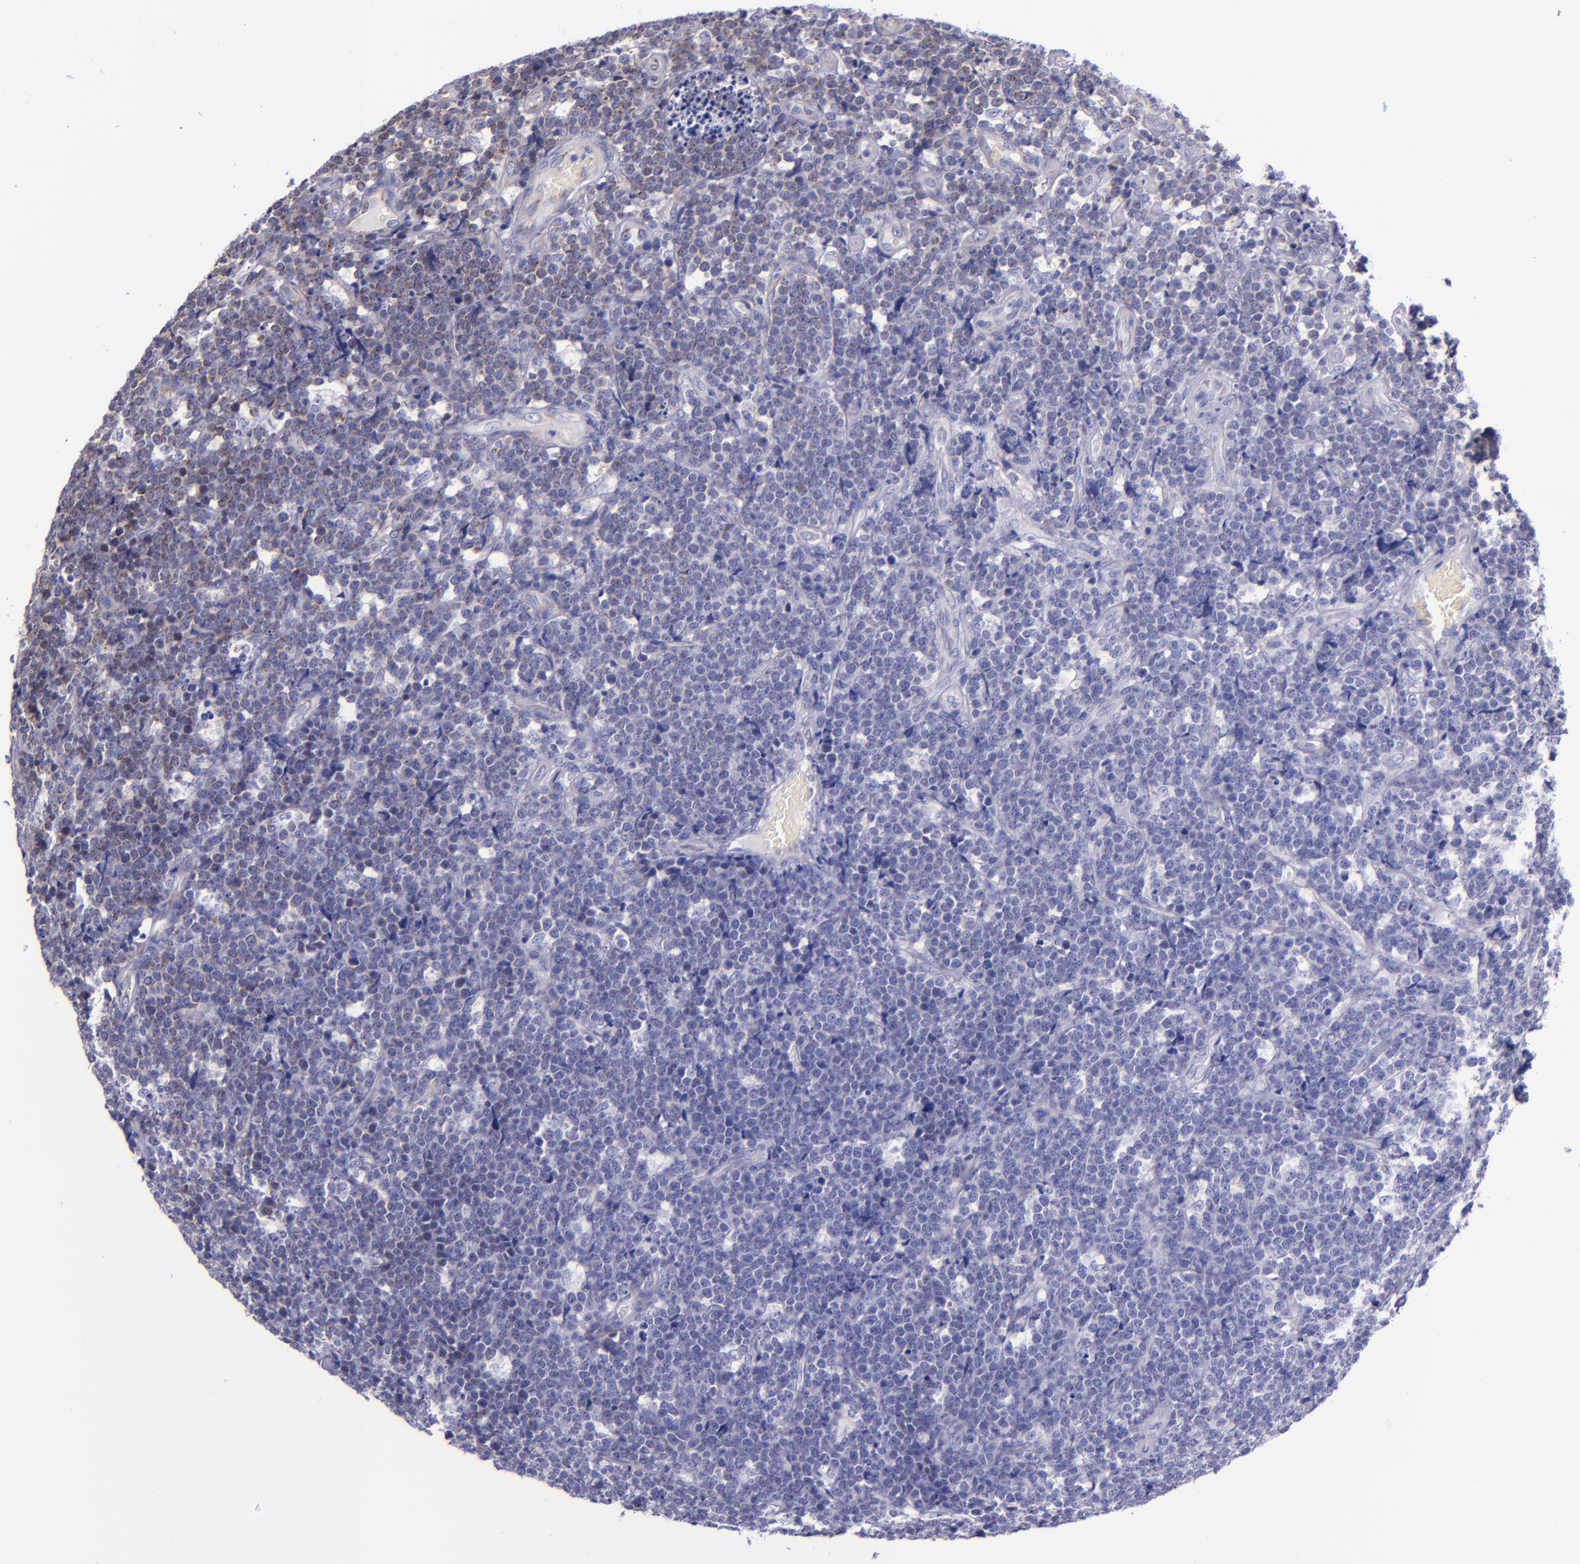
{"staining": {"intensity": "weak", "quantity": "<25%", "location": "cytoplasmic/membranous"}, "tissue": "lymphoma", "cell_type": "Tumor cells", "image_type": "cancer", "snomed": [{"axis": "morphology", "description": "Malignant lymphoma, non-Hodgkin's type, High grade"}, {"axis": "topography", "description": "Small intestine"}, {"axis": "topography", "description": "Colon"}], "caption": "Tumor cells are negative for protein expression in human high-grade malignant lymphoma, non-Hodgkin's type.", "gene": "SHC1", "patient": {"sex": "male", "age": 8}}